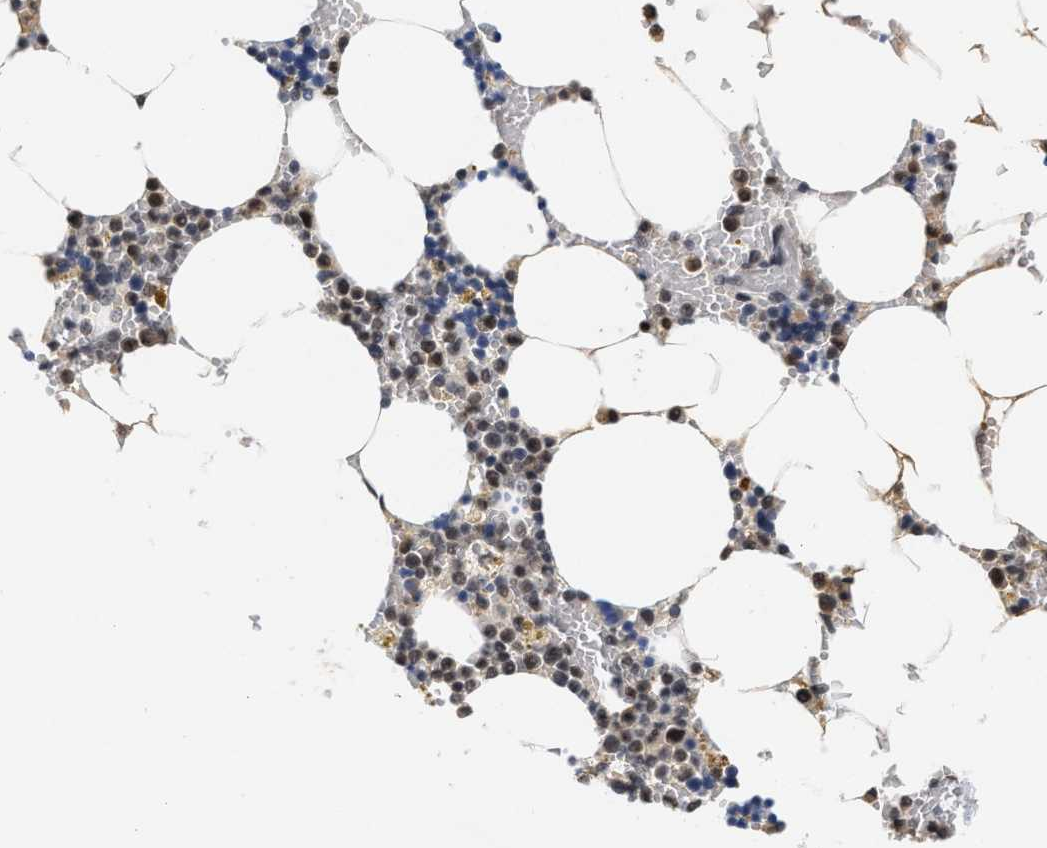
{"staining": {"intensity": "moderate", "quantity": "25%-75%", "location": "nuclear"}, "tissue": "bone marrow", "cell_type": "Hematopoietic cells", "image_type": "normal", "snomed": [{"axis": "morphology", "description": "Normal tissue, NOS"}, {"axis": "topography", "description": "Bone marrow"}], "caption": "Protein expression analysis of normal human bone marrow reveals moderate nuclear expression in approximately 25%-75% of hematopoietic cells. (IHC, brightfield microscopy, high magnification).", "gene": "INIP", "patient": {"sex": "male", "age": 70}}